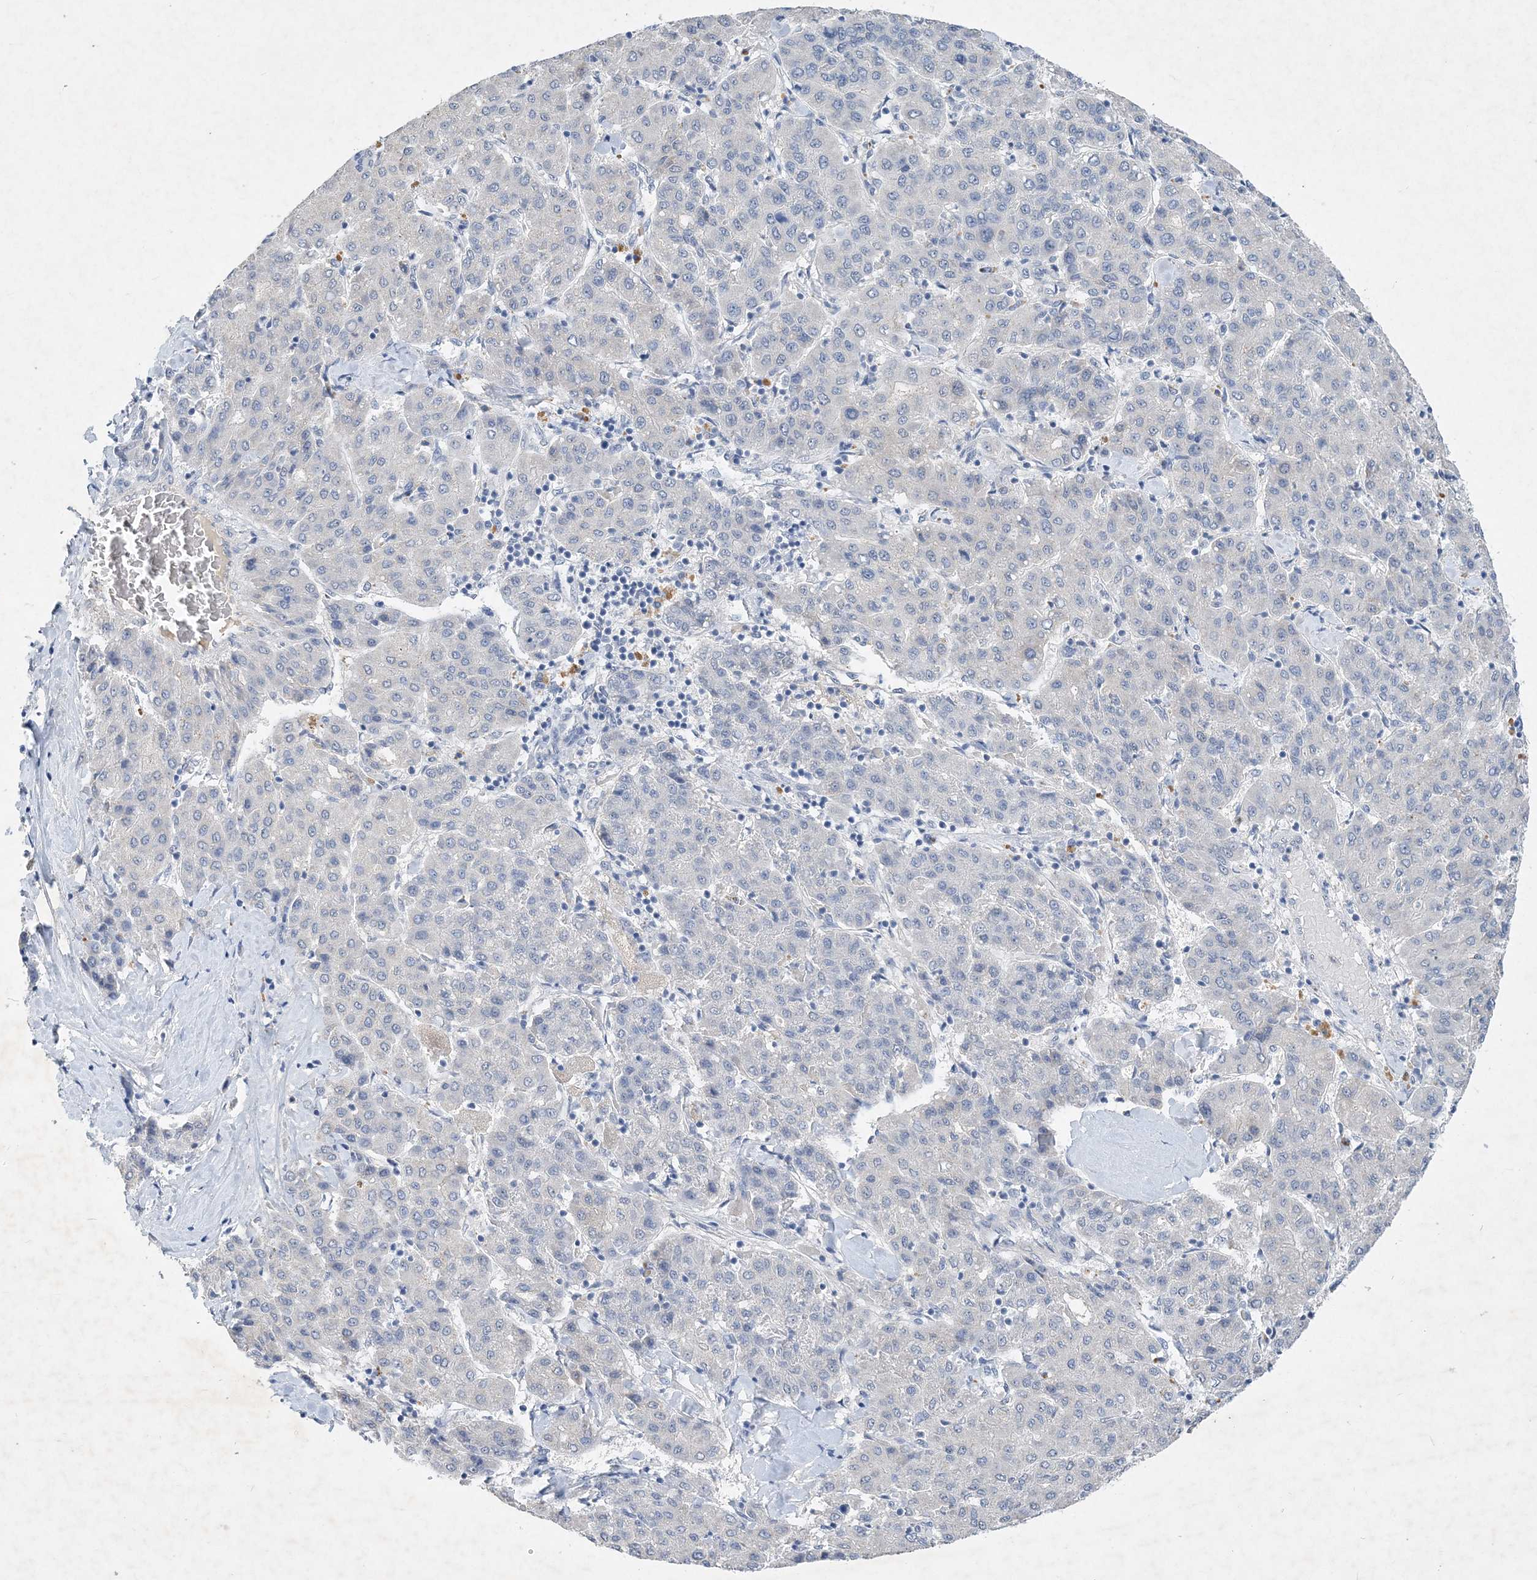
{"staining": {"intensity": "negative", "quantity": "none", "location": "none"}, "tissue": "liver cancer", "cell_type": "Tumor cells", "image_type": "cancer", "snomed": [{"axis": "morphology", "description": "Carcinoma, Hepatocellular, NOS"}, {"axis": "topography", "description": "Liver"}], "caption": "A high-resolution histopathology image shows IHC staining of liver cancer (hepatocellular carcinoma), which exhibits no significant positivity in tumor cells.", "gene": "C11orf58", "patient": {"sex": "male", "age": 65}}